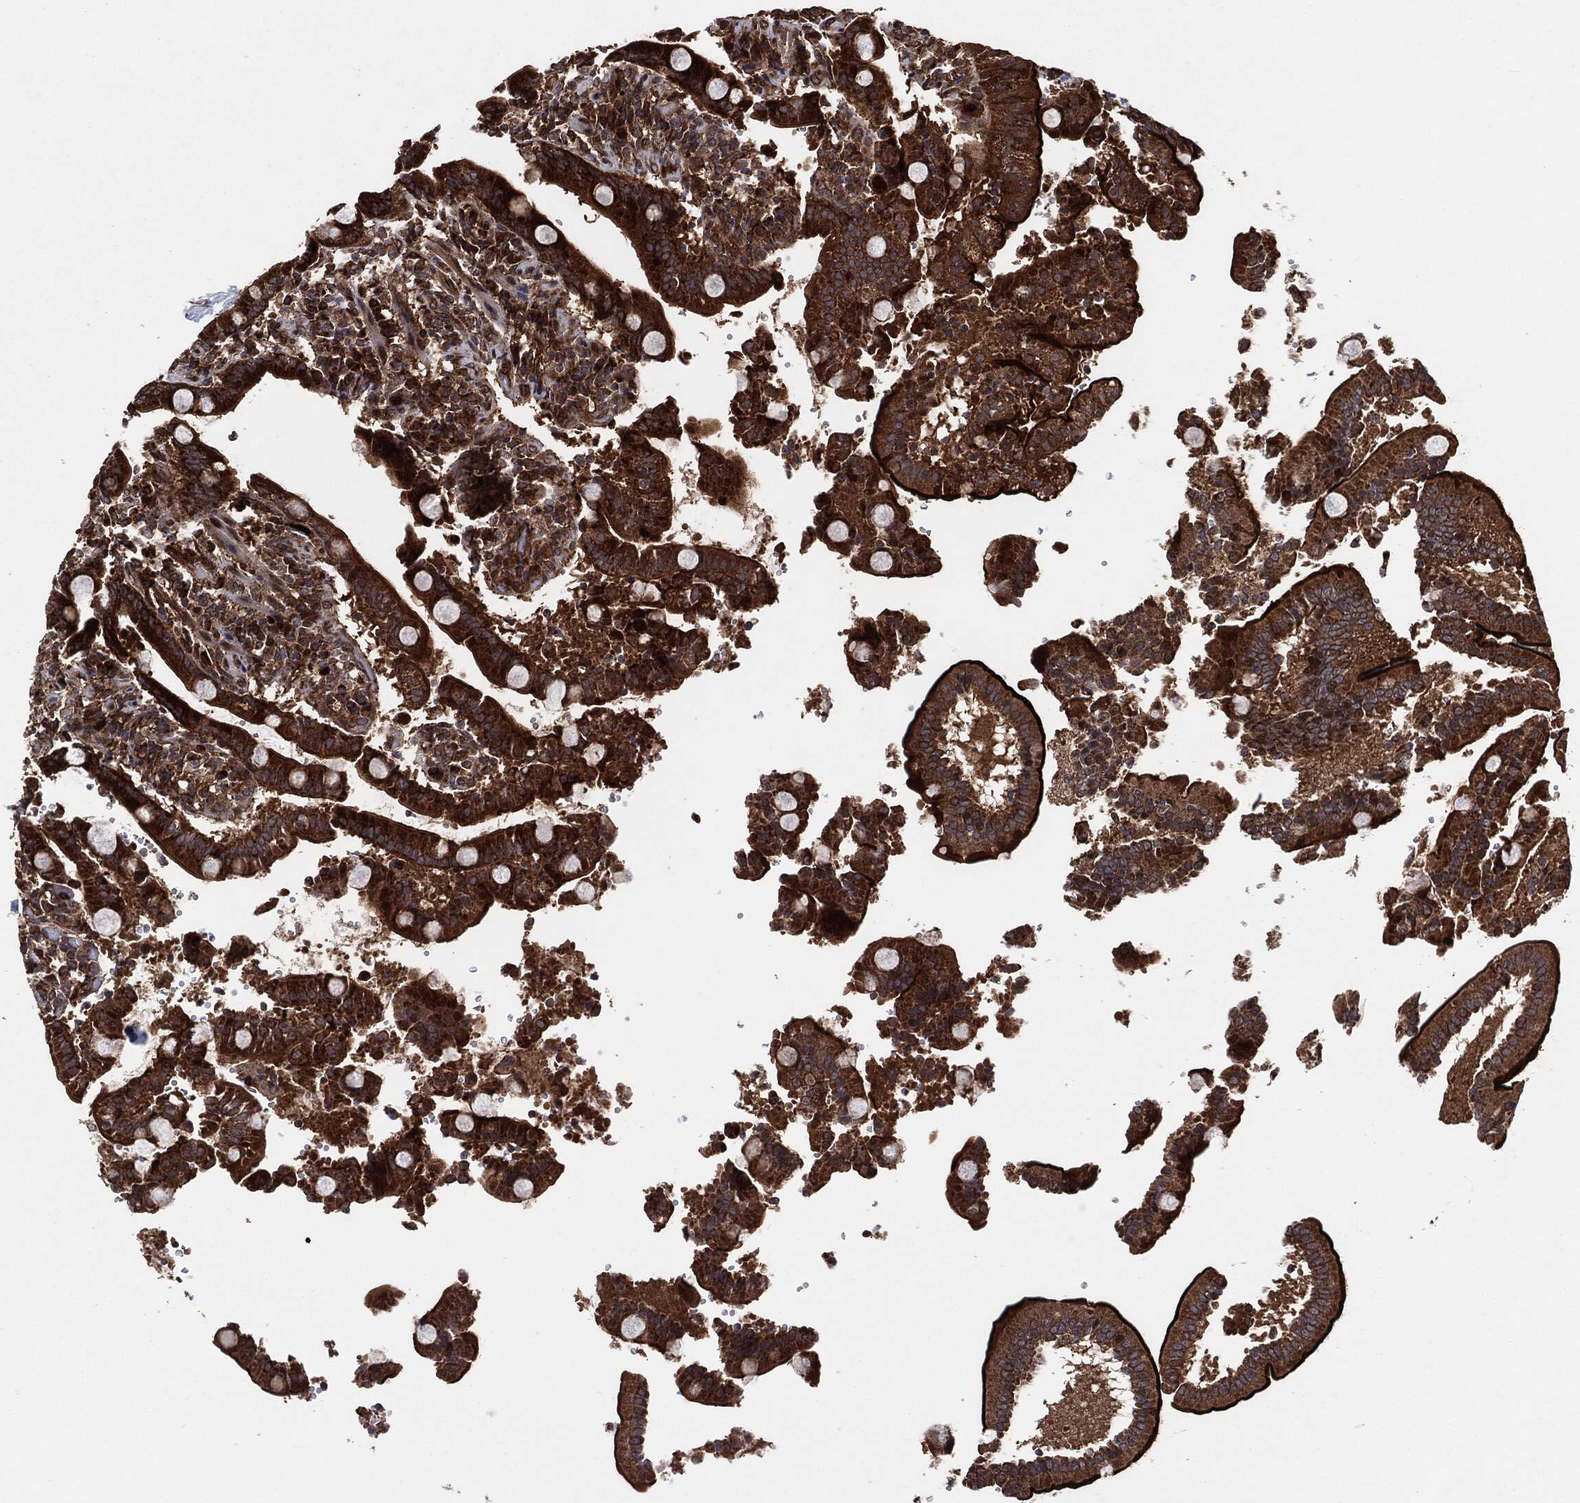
{"staining": {"intensity": "strong", "quantity": ">75%", "location": "cytoplasmic/membranous"}, "tissue": "duodenum", "cell_type": "Glandular cells", "image_type": "normal", "snomed": [{"axis": "morphology", "description": "Normal tissue, NOS"}, {"axis": "topography", "description": "Duodenum"}], "caption": "Immunohistochemistry (IHC) histopathology image of benign human duodenum stained for a protein (brown), which reveals high levels of strong cytoplasmic/membranous expression in about >75% of glandular cells.", "gene": "BCAR1", "patient": {"sex": "female", "age": 62}}